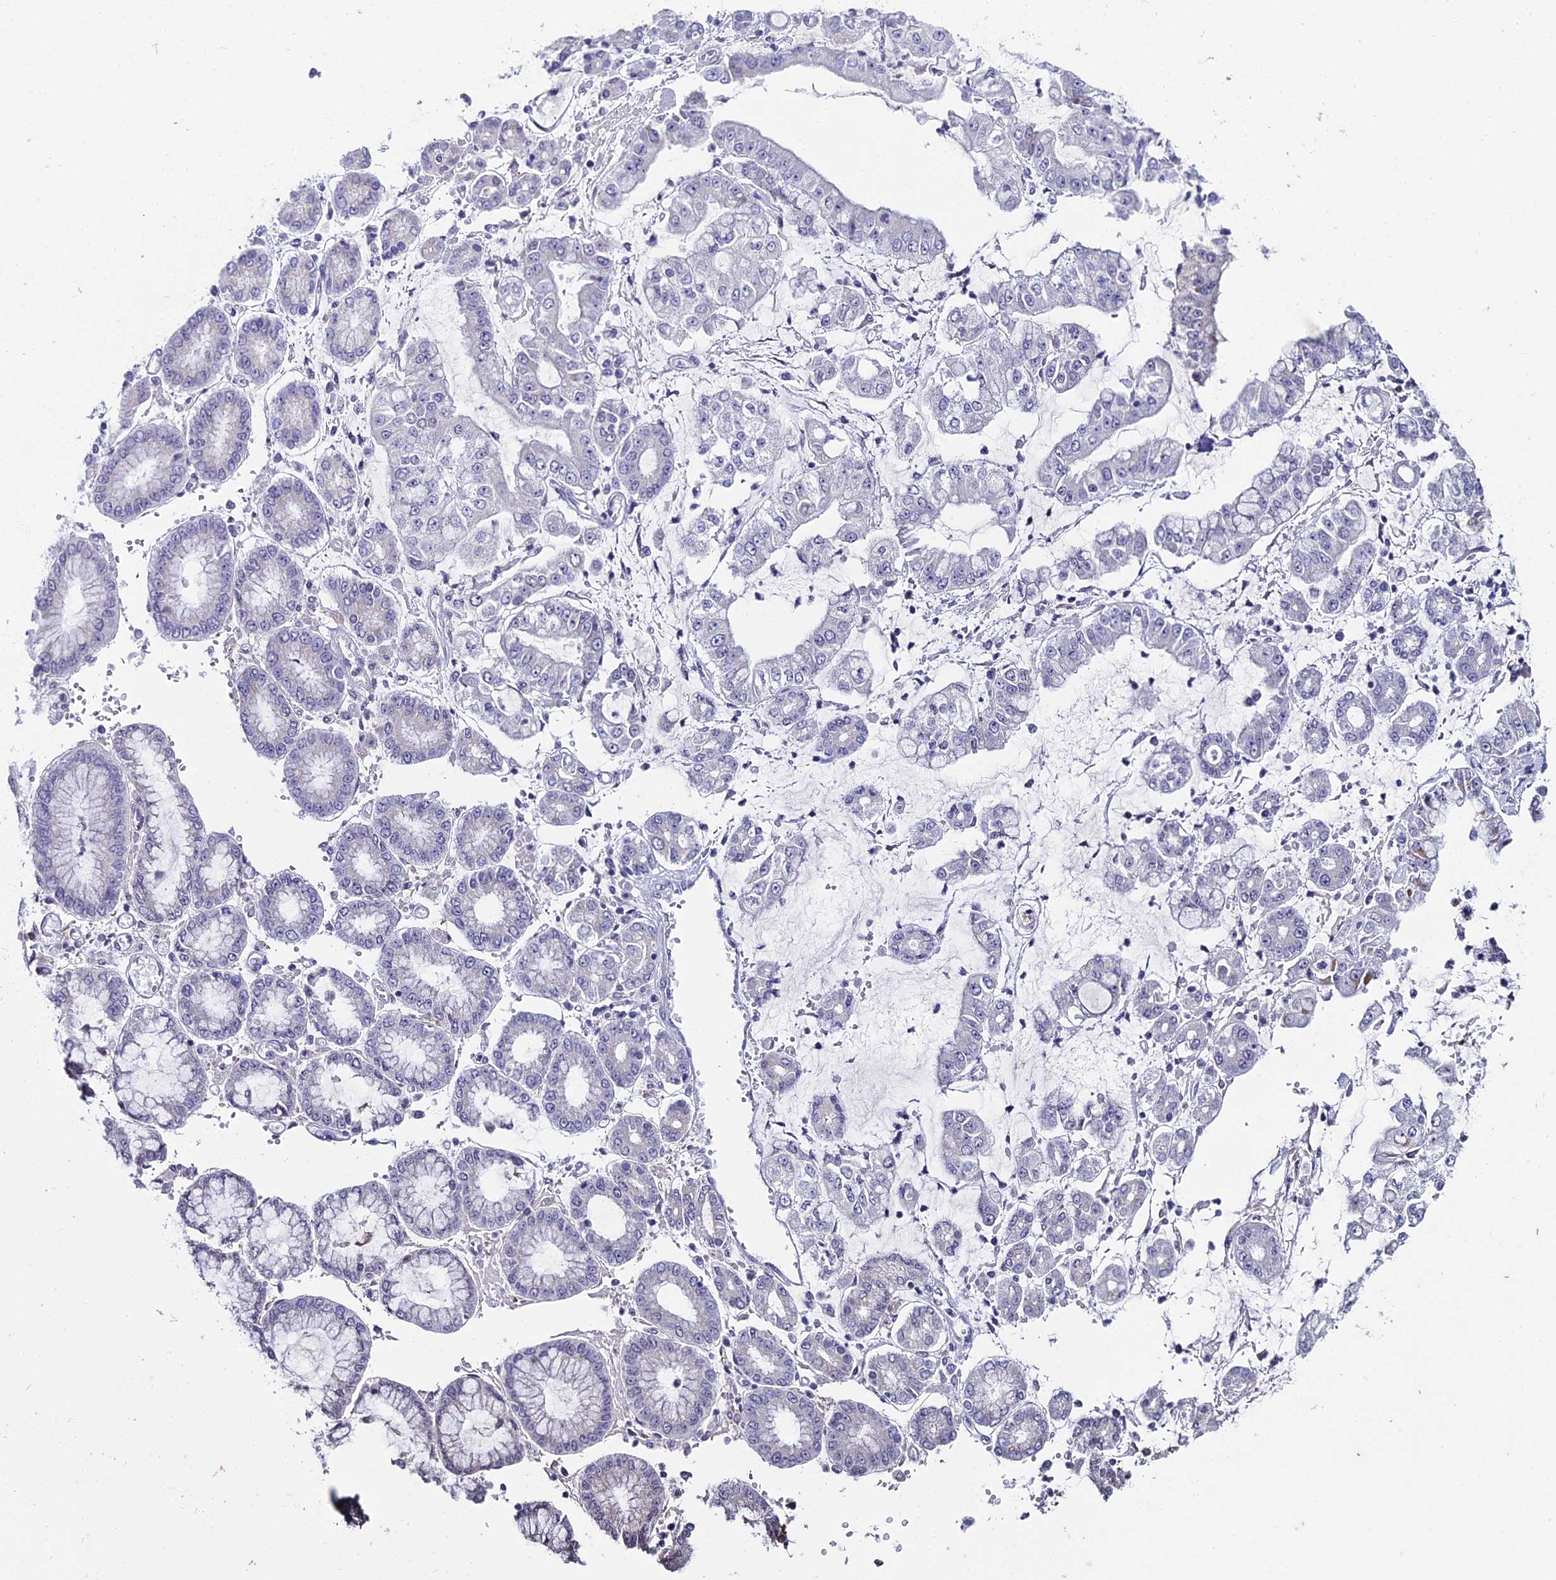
{"staining": {"intensity": "negative", "quantity": "none", "location": "none"}, "tissue": "stomach cancer", "cell_type": "Tumor cells", "image_type": "cancer", "snomed": [{"axis": "morphology", "description": "Adenocarcinoma, NOS"}, {"axis": "topography", "description": "Stomach"}], "caption": "A histopathology image of human adenocarcinoma (stomach) is negative for staining in tumor cells.", "gene": "PRR22", "patient": {"sex": "male", "age": 76}}